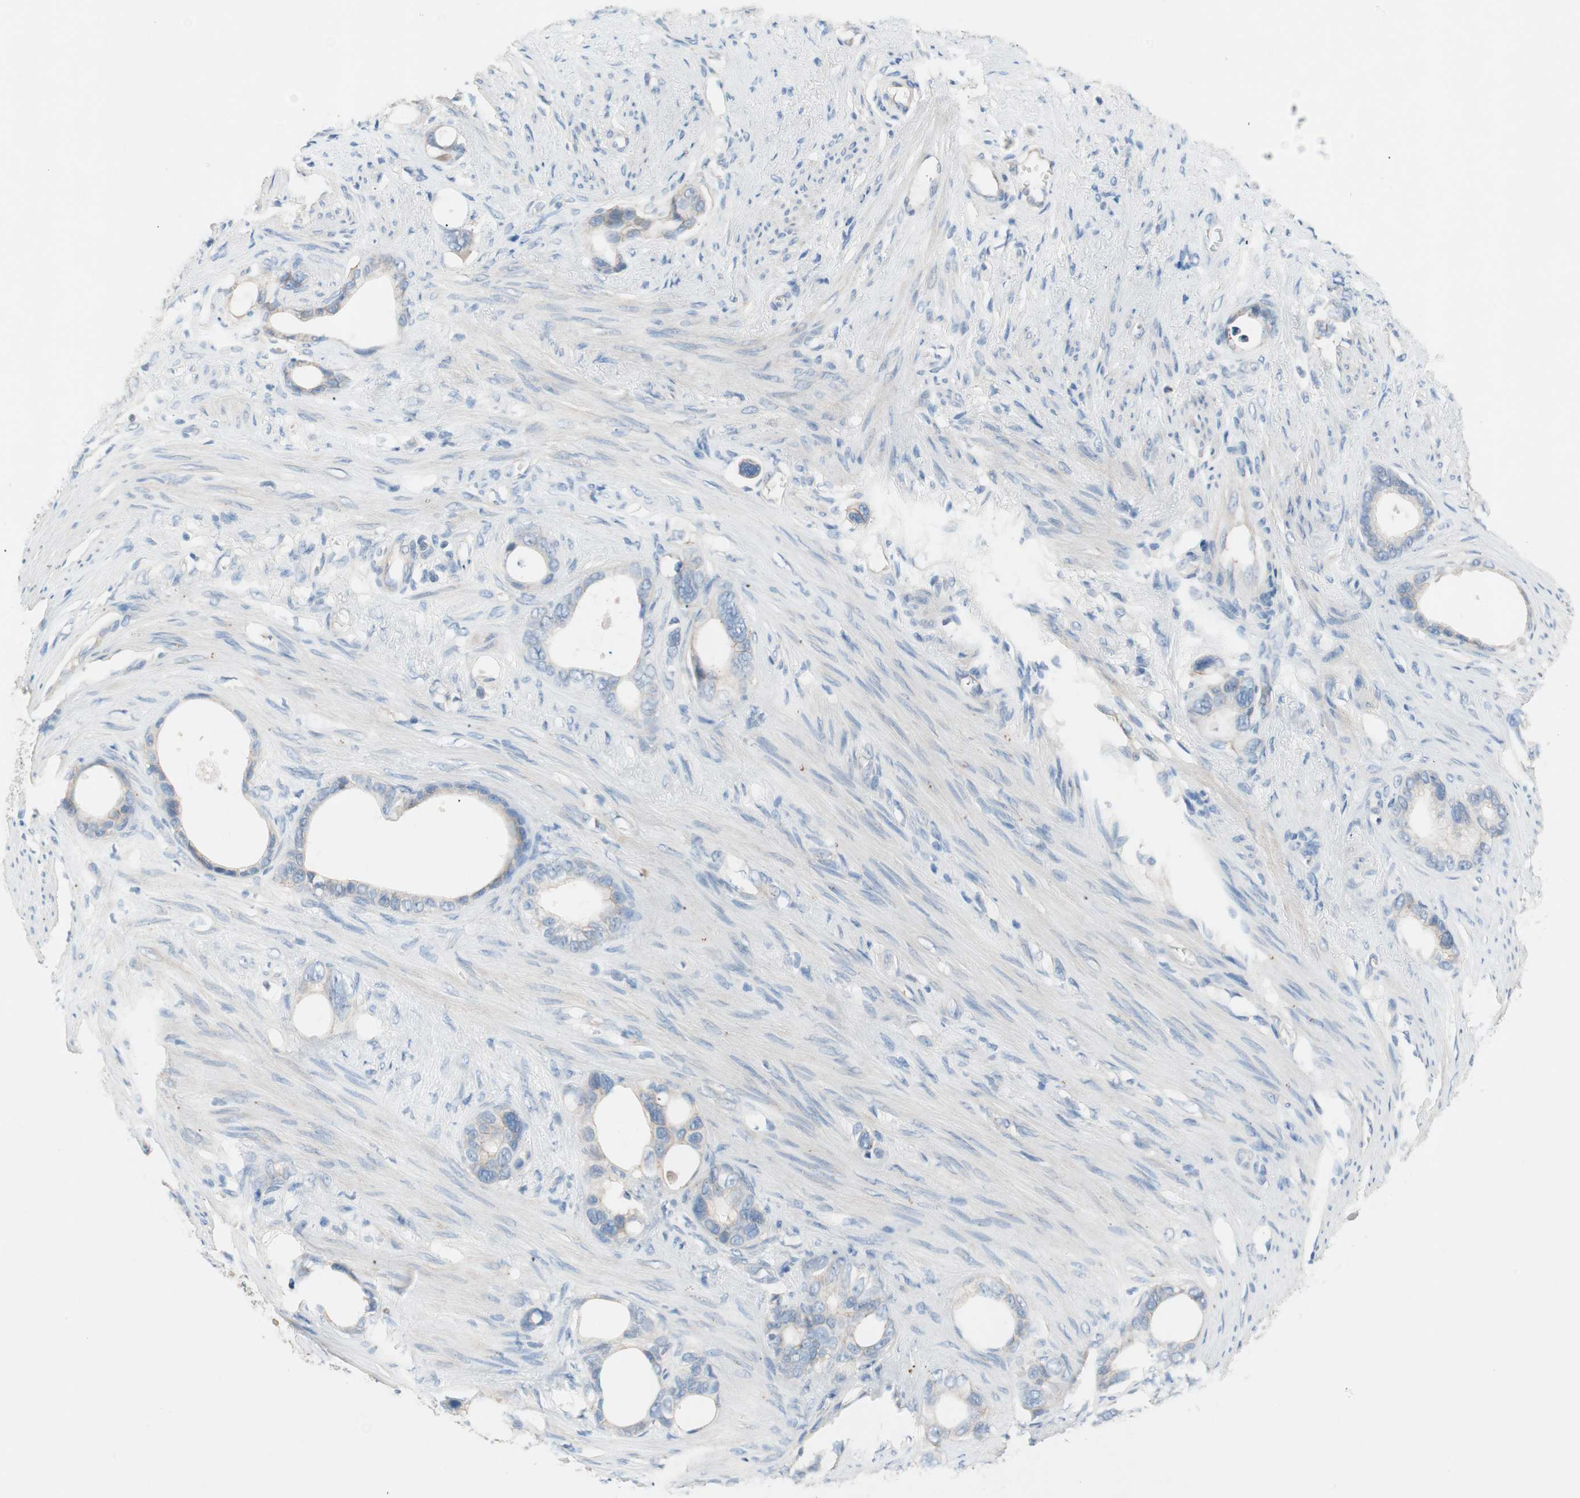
{"staining": {"intensity": "negative", "quantity": "none", "location": "none"}, "tissue": "stomach cancer", "cell_type": "Tumor cells", "image_type": "cancer", "snomed": [{"axis": "morphology", "description": "Adenocarcinoma, NOS"}, {"axis": "topography", "description": "Stomach"}], "caption": "A micrograph of stomach cancer stained for a protein shows no brown staining in tumor cells.", "gene": "GLUL", "patient": {"sex": "female", "age": 75}}